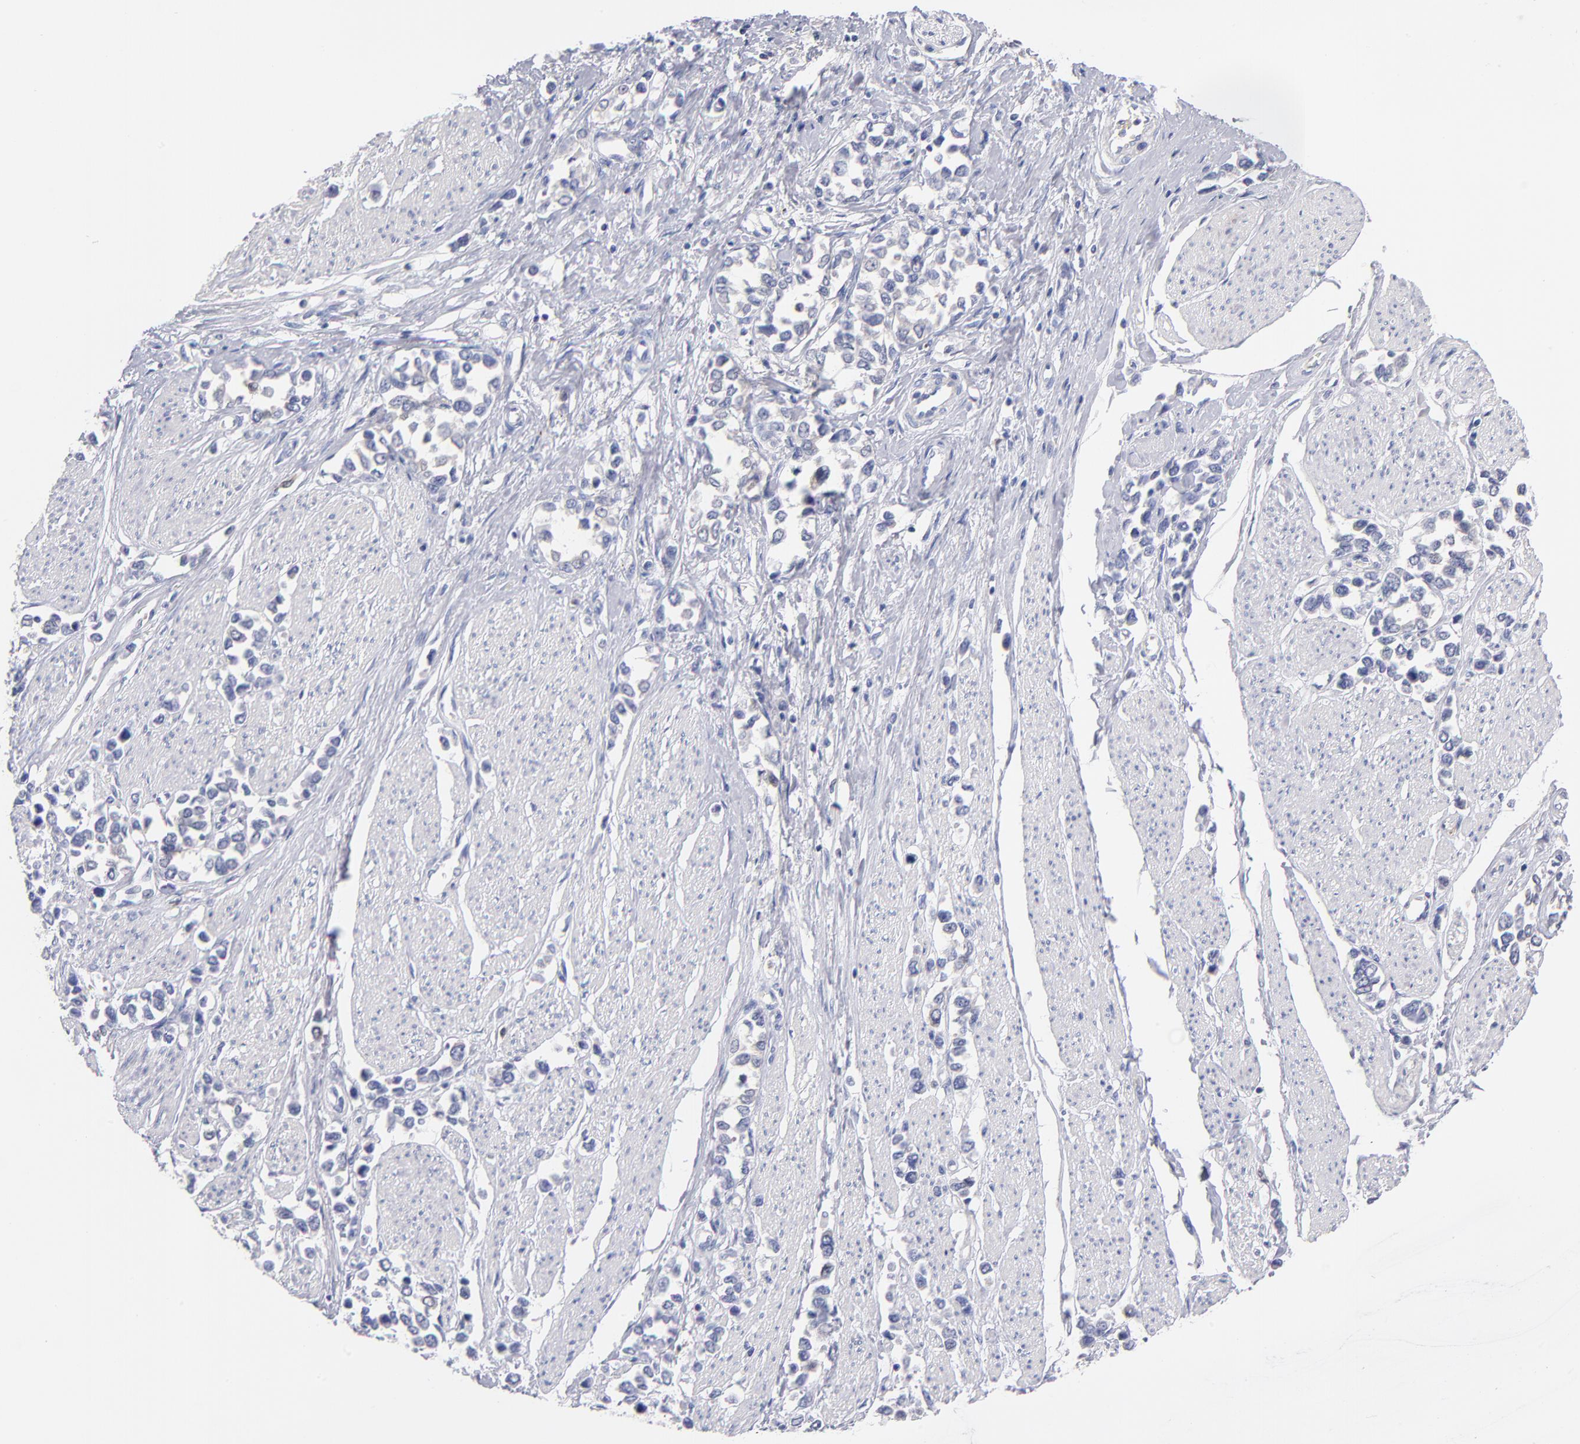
{"staining": {"intensity": "negative", "quantity": "none", "location": "none"}, "tissue": "stomach cancer", "cell_type": "Tumor cells", "image_type": "cancer", "snomed": [{"axis": "morphology", "description": "Adenocarcinoma, NOS"}, {"axis": "topography", "description": "Stomach, upper"}], "caption": "Immunohistochemistry histopathology image of neoplastic tissue: human stomach cancer (adenocarcinoma) stained with DAB reveals no significant protein staining in tumor cells. (Brightfield microscopy of DAB IHC at high magnification).", "gene": "BID", "patient": {"sex": "male", "age": 76}}